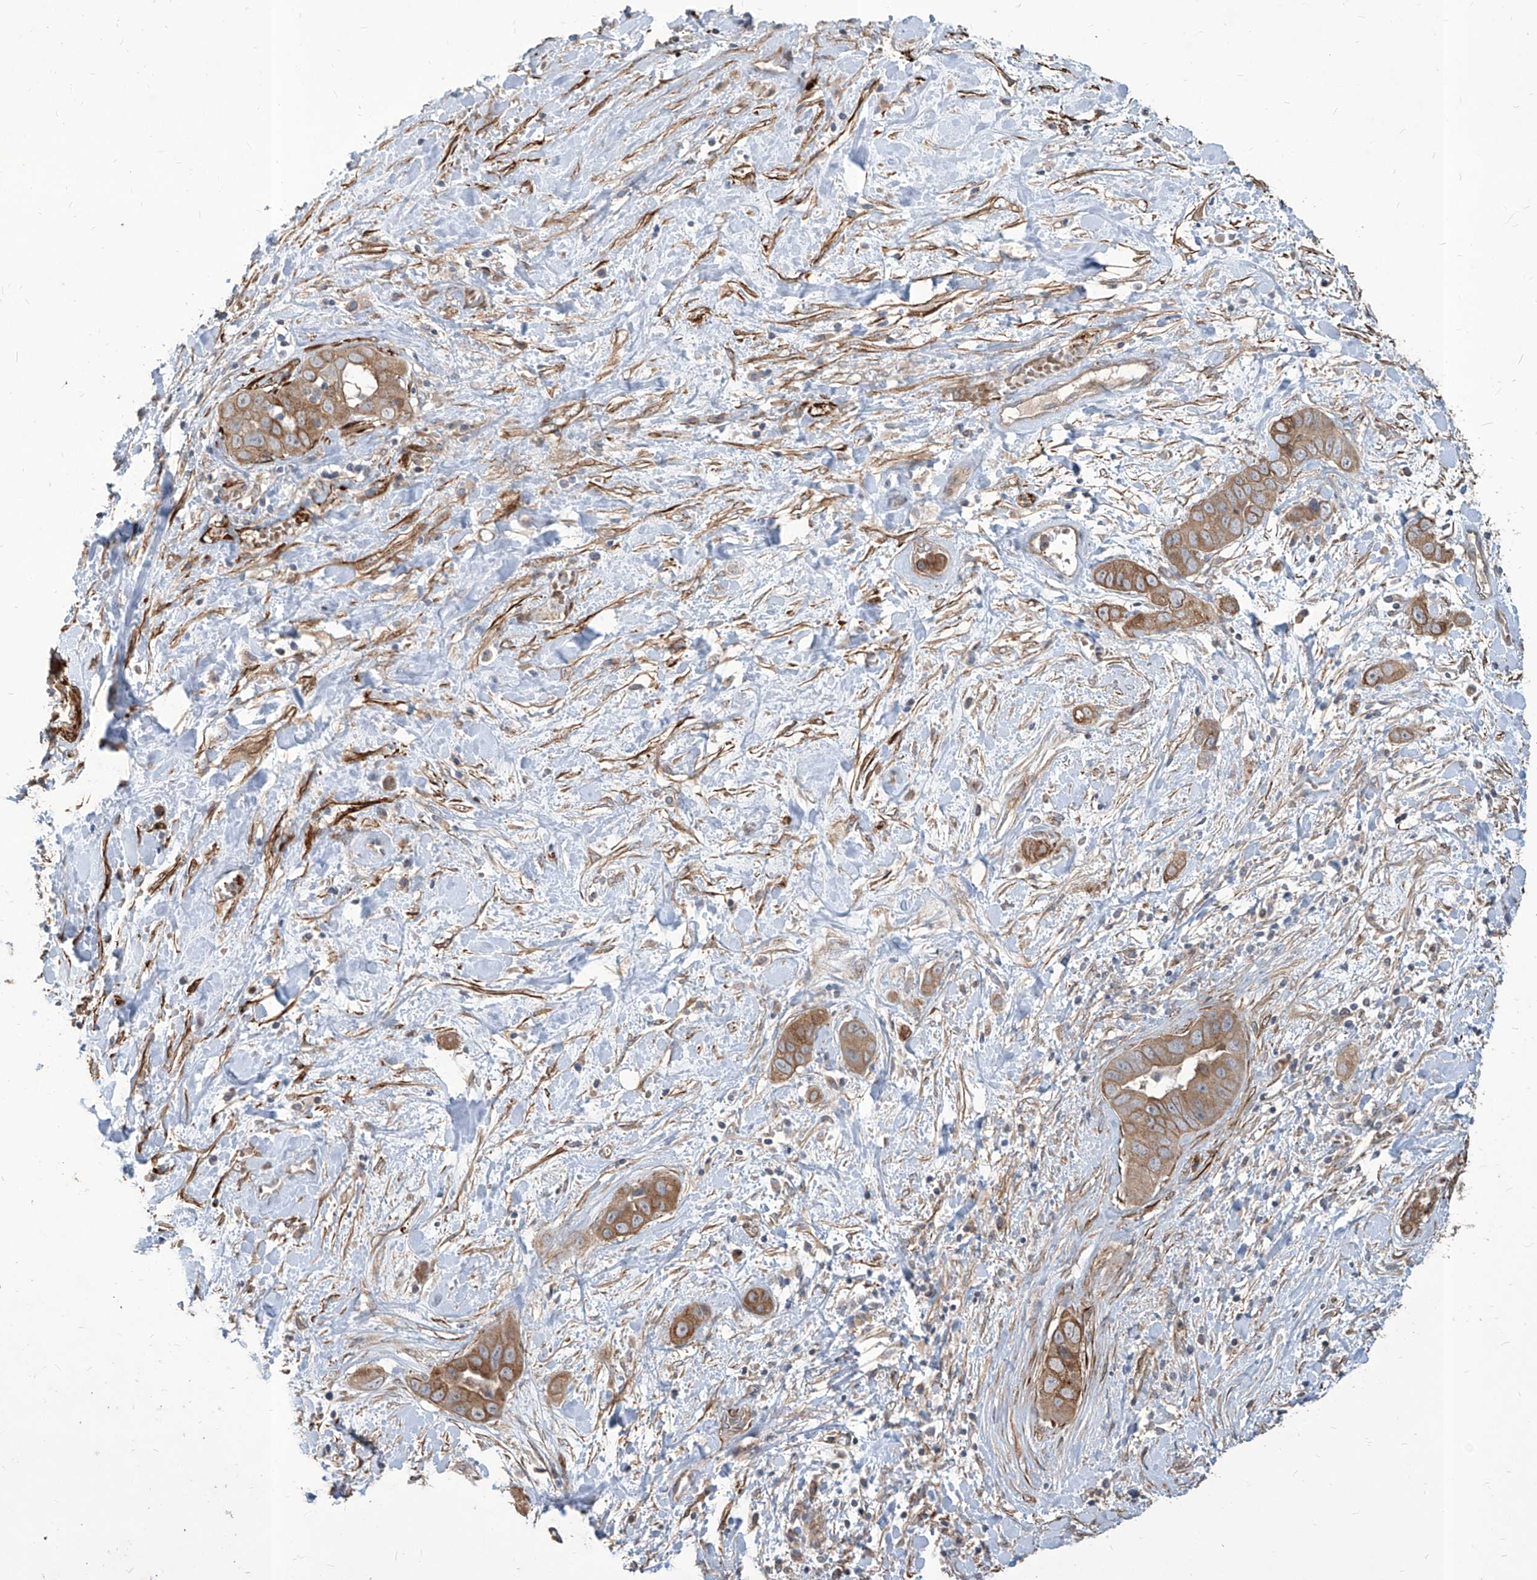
{"staining": {"intensity": "moderate", "quantity": ">75%", "location": "cytoplasmic/membranous"}, "tissue": "liver cancer", "cell_type": "Tumor cells", "image_type": "cancer", "snomed": [{"axis": "morphology", "description": "Cholangiocarcinoma"}, {"axis": "topography", "description": "Liver"}], "caption": "Liver cancer stained for a protein shows moderate cytoplasmic/membranous positivity in tumor cells.", "gene": "FAM83B", "patient": {"sex": "female", "age": 52}}